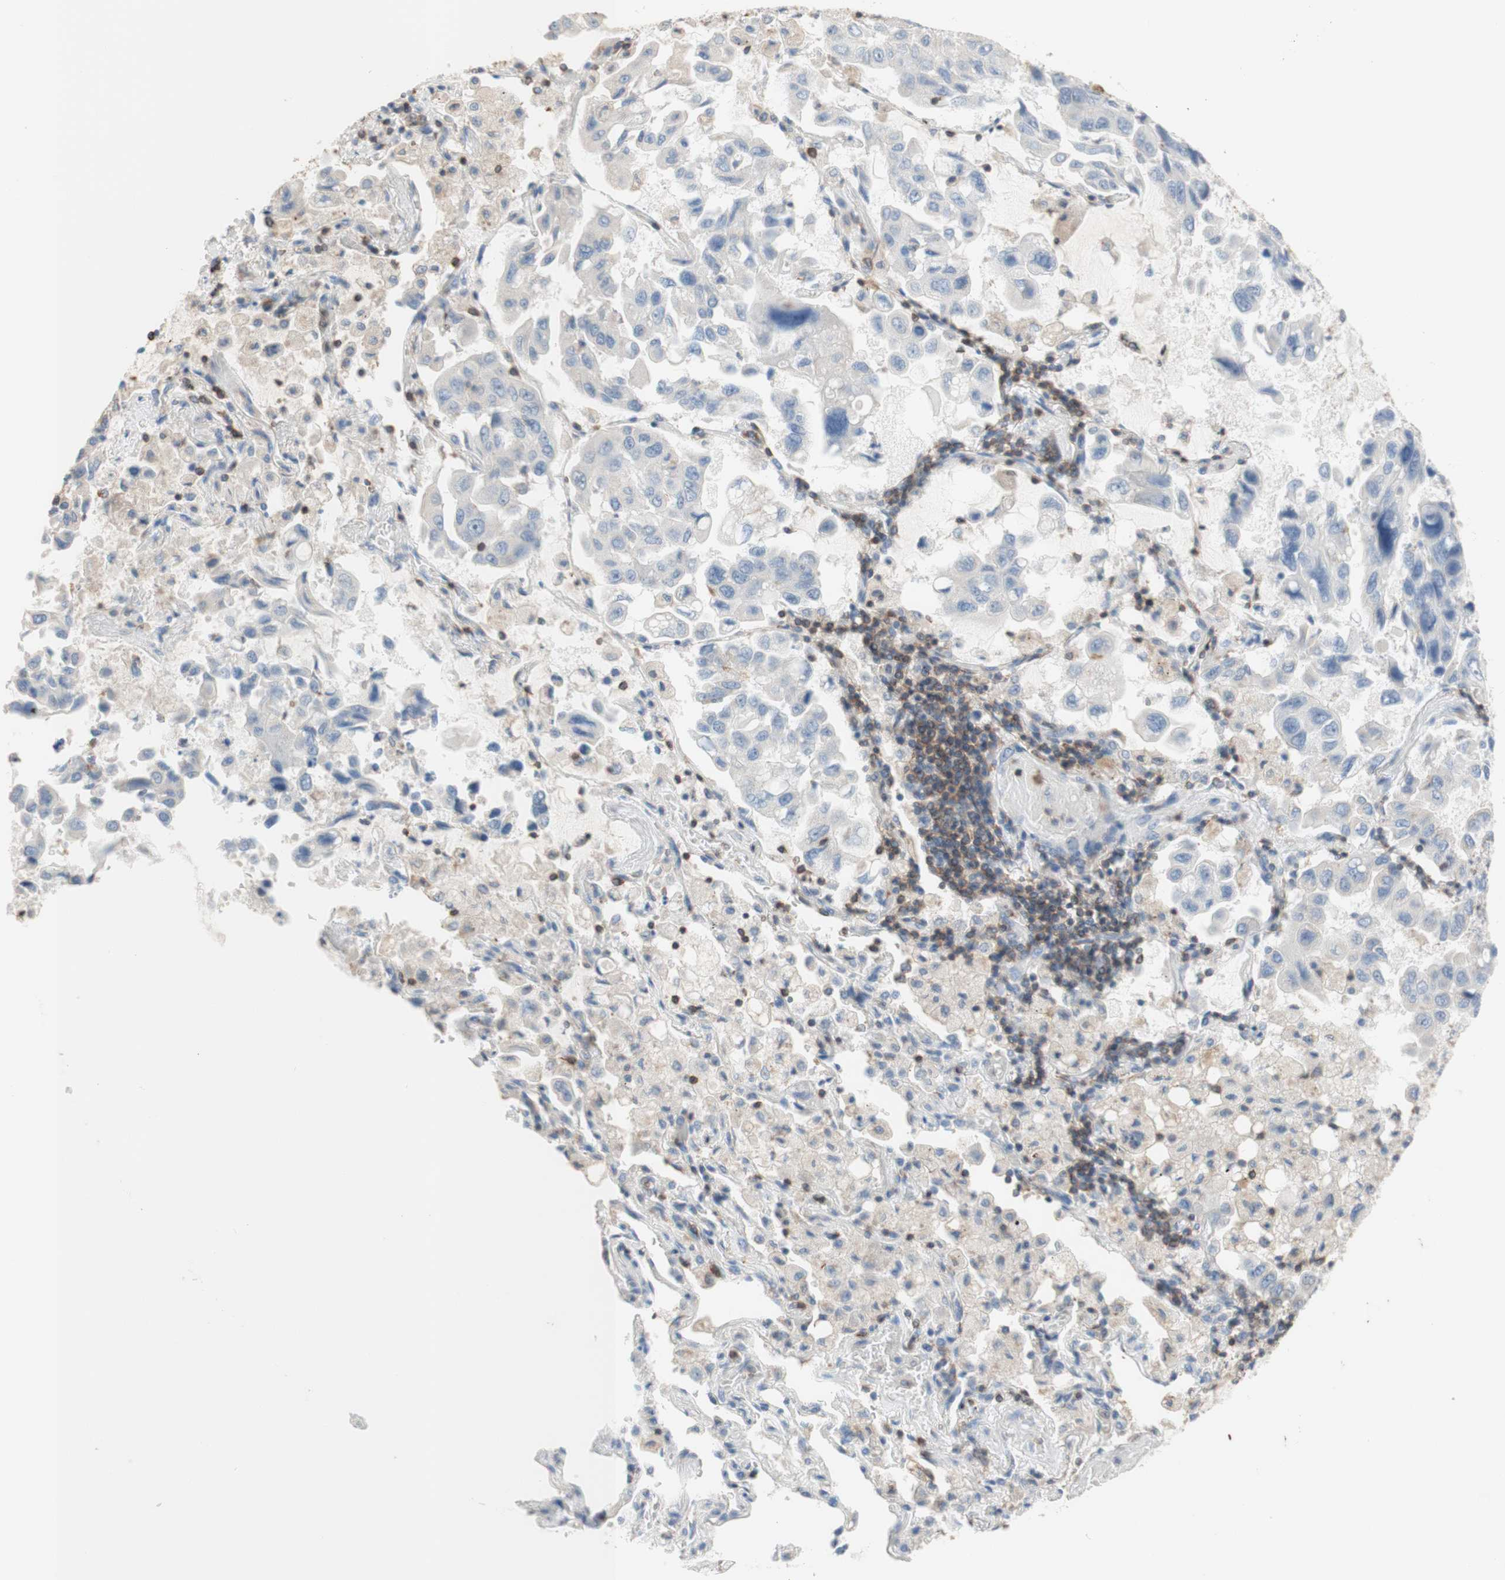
{"staining": {"intensity": "negative", "quantity": "none", "location": "none"}, "tissue": "lung cancer", "cell_type": "Tumor cells", "image_type": "cancer", "snomed": [{"axis": "morphology", "description": "Adenocarcinoma, NOS"}, {"axis": "topography", "description": "Lung"}], "caption": "A histopathology image of lung cancer (adenocarcinoma) stained for a protein shows no brown staining in tumor cells.", "gene": "SPINK6", "patient": {"sex": "male", "age": 64}}